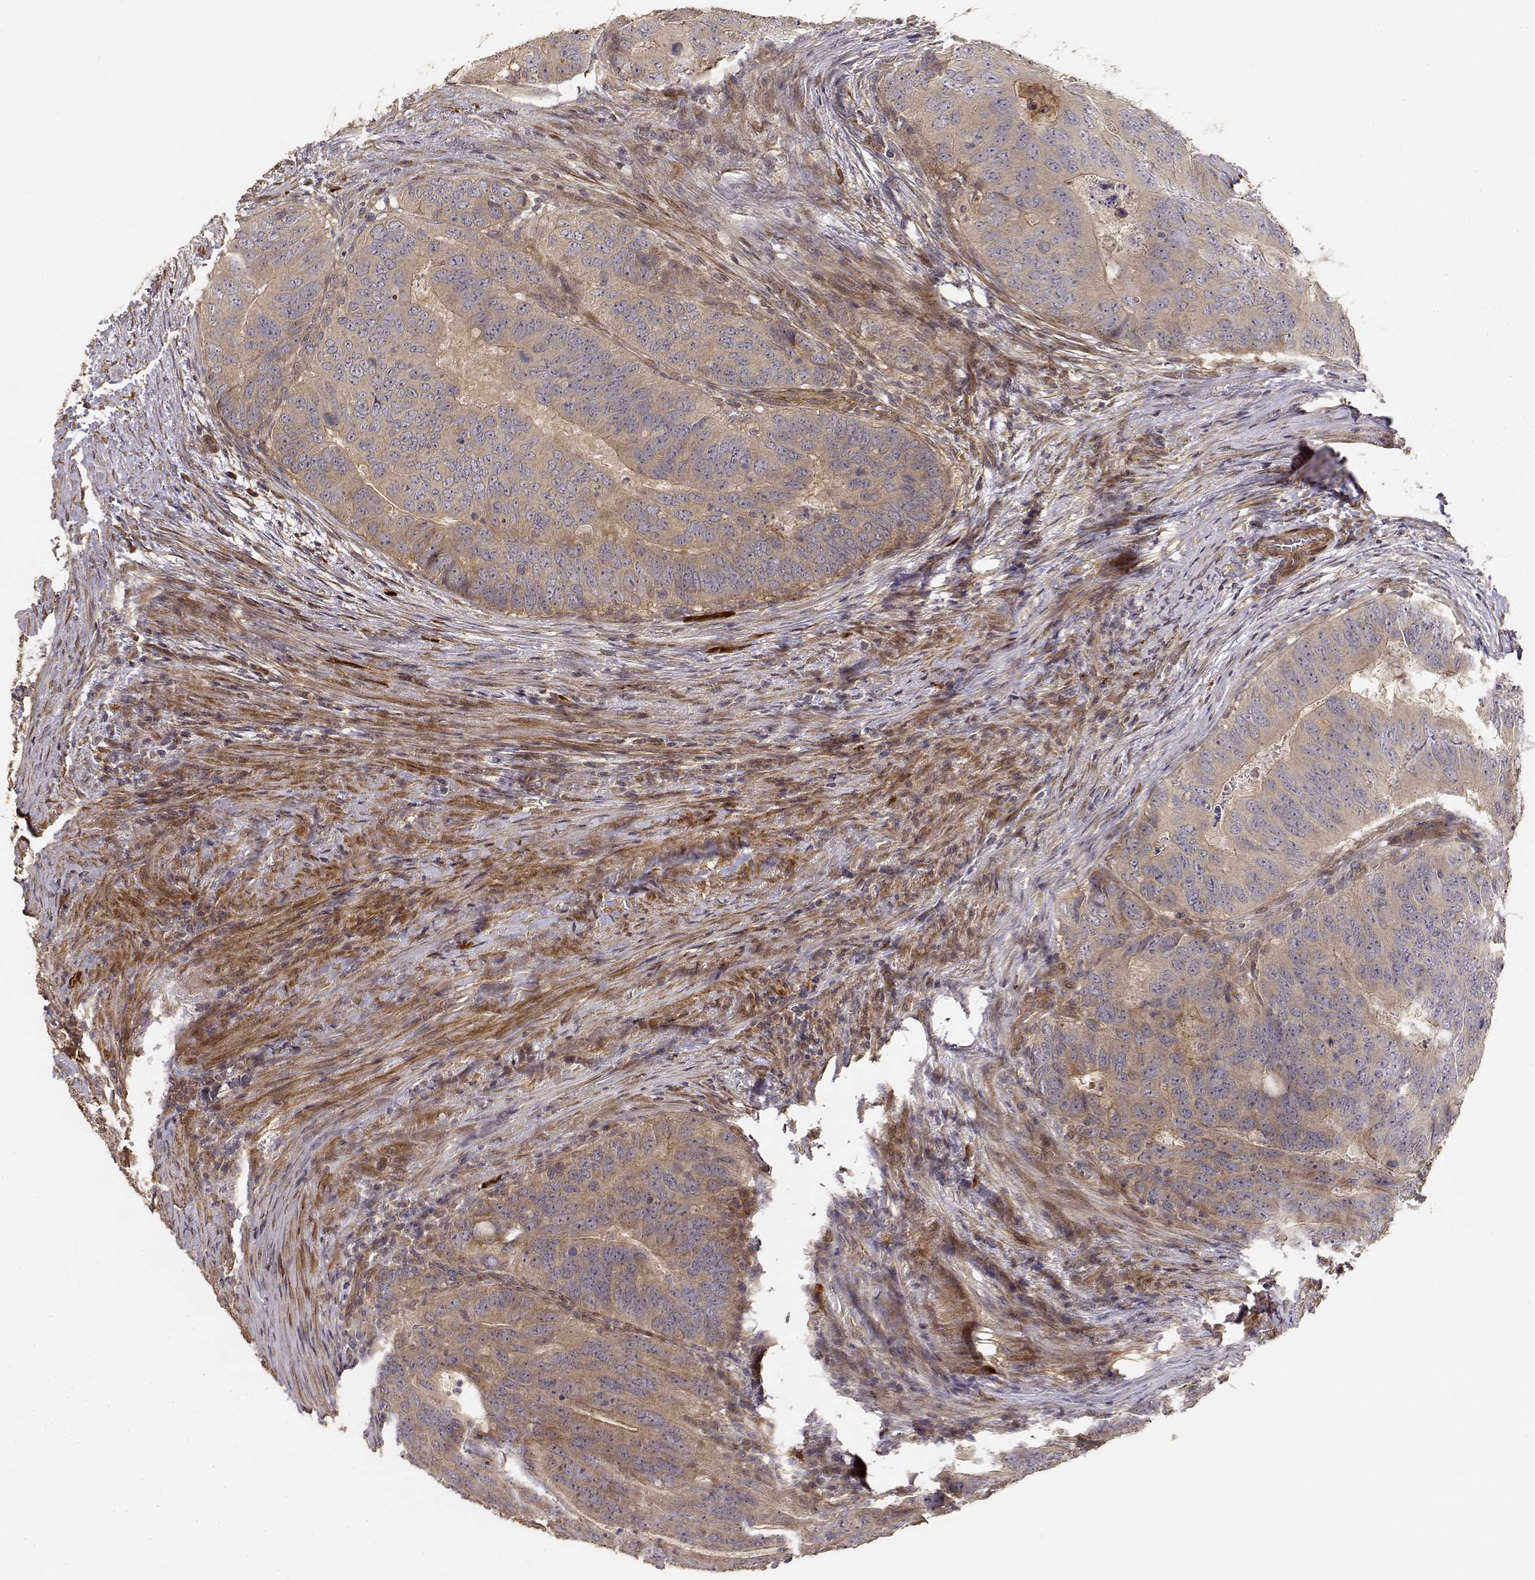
{"staining": {"intensity": "weak", "quantity": ">75%", "location": "cytoplasmic/membranous"}, "tissue": "colorectal cancer", "cell_type": "Tumor cells", "image_type": "cancer", "snomed": [{"axis": "morphology", "description": "Adenocarcinoma, NOS"}, {"axis": "topography", "description": "Colon"}], "caption": "A photomicrograph of human colorectal adenocarcinoma stained for a protein reveals weak cytoplasmic/membranous brown staining in tumor cells. (brown staining indicates protein expression, while blue staining denotes nuclei).", "gene": "PICK1", "patient": {"sex": "male", "age": 79}}